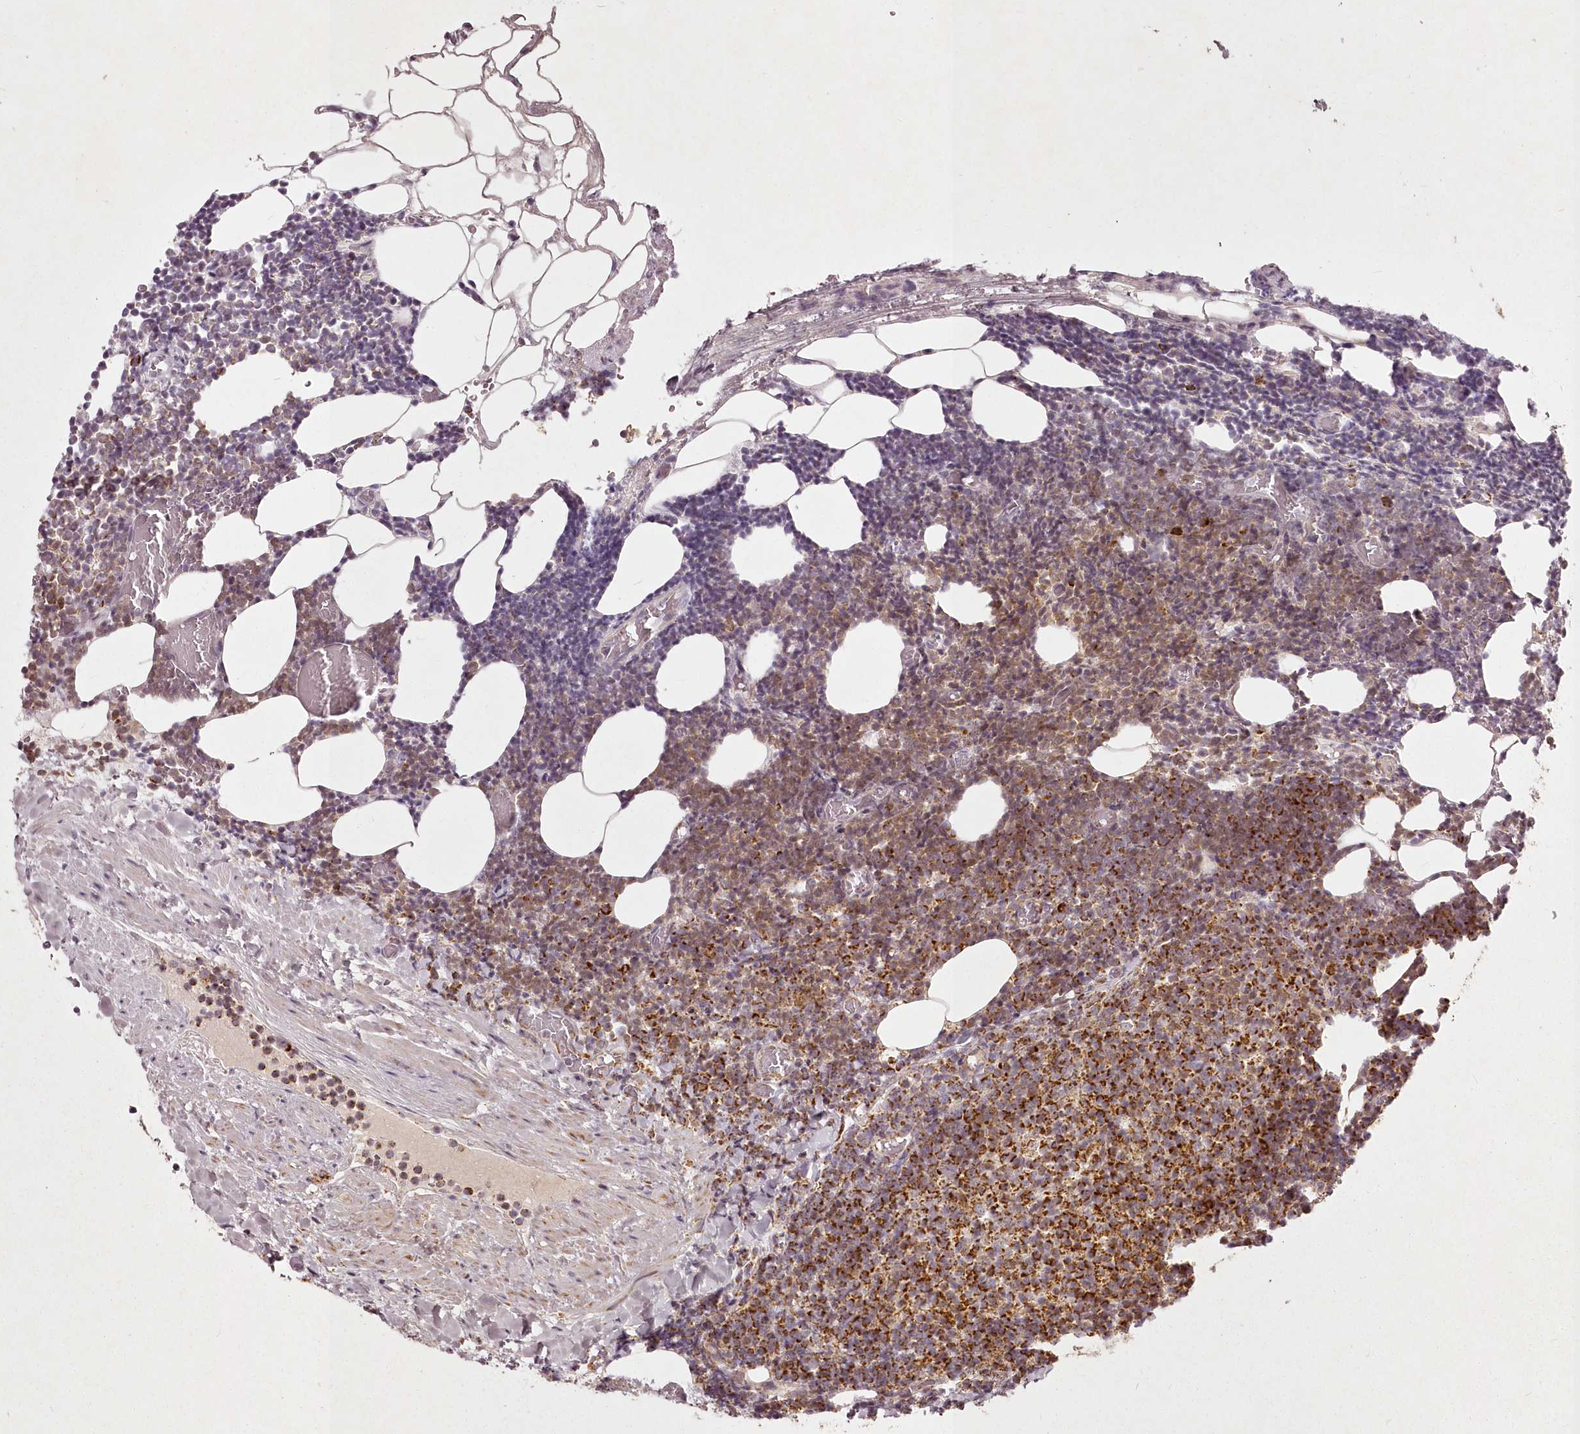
{"staining": {"intensity": "strong", "quantity": "25%-75%", "location": "cytoplasmic/membranous"}, "tissue": "lymphoma", "cell_type": "Tumor cells", "image_type": "cancer", "snomed": [{"axis": "morphology", "description": "Malignant lymphoma, non-Hodgkin's type, Low grade"}, {"axis": "topography", "description": "Lymph node"}], "caption": "Immunohistochemistry image of neoplastic tissue: human low-grade malignant lymphoma, non-Hodgkin's type stained using immunohistochemistry (IHC) displays high levels of strong protein expression localized specifically in the cytoplasmic/membranous of tumor cells, appearing as a cytoplasmic/membranous brown color.", "gene": "CHCHD2", "patient": {"sex": "male", "age": 66}}